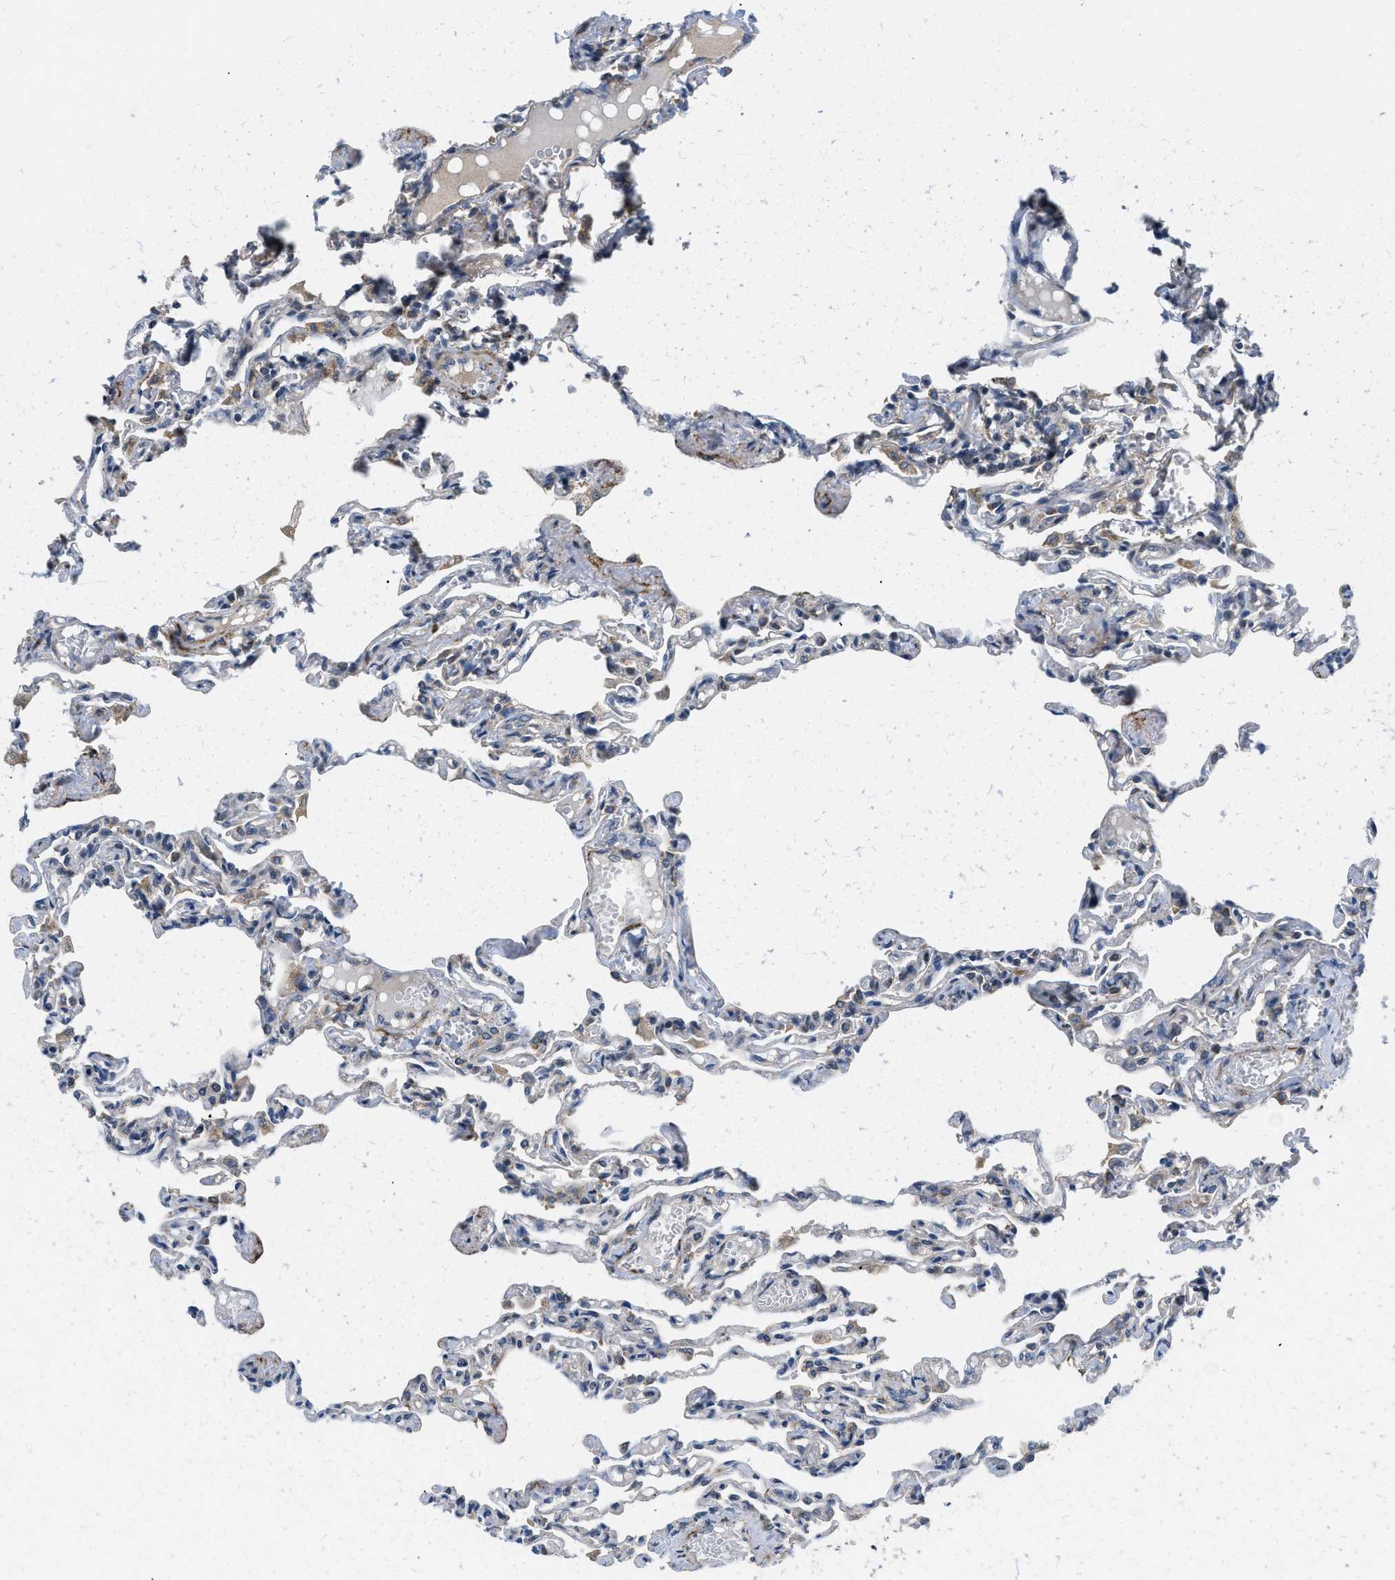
{"staining": {"intensity": "weak", "quantity": "<25%", "location": "cytoplasmic/membranous"}, "tissue": "lung", "cell_type": "Alveolar cells", "image_type": "normal", "snomed": [{"axis": "morphology", "description": "Normal tissue, NOS"}, {"axis": "topography", "description": "Lung"}], "caption": "Immunohistochemistry photomicrograph of benign lung: human lung stained with DAB shows no significant protein expression in alveolar cells.", "gene": "ZNF599", "patient": {"sex": "male", "age": 21}}